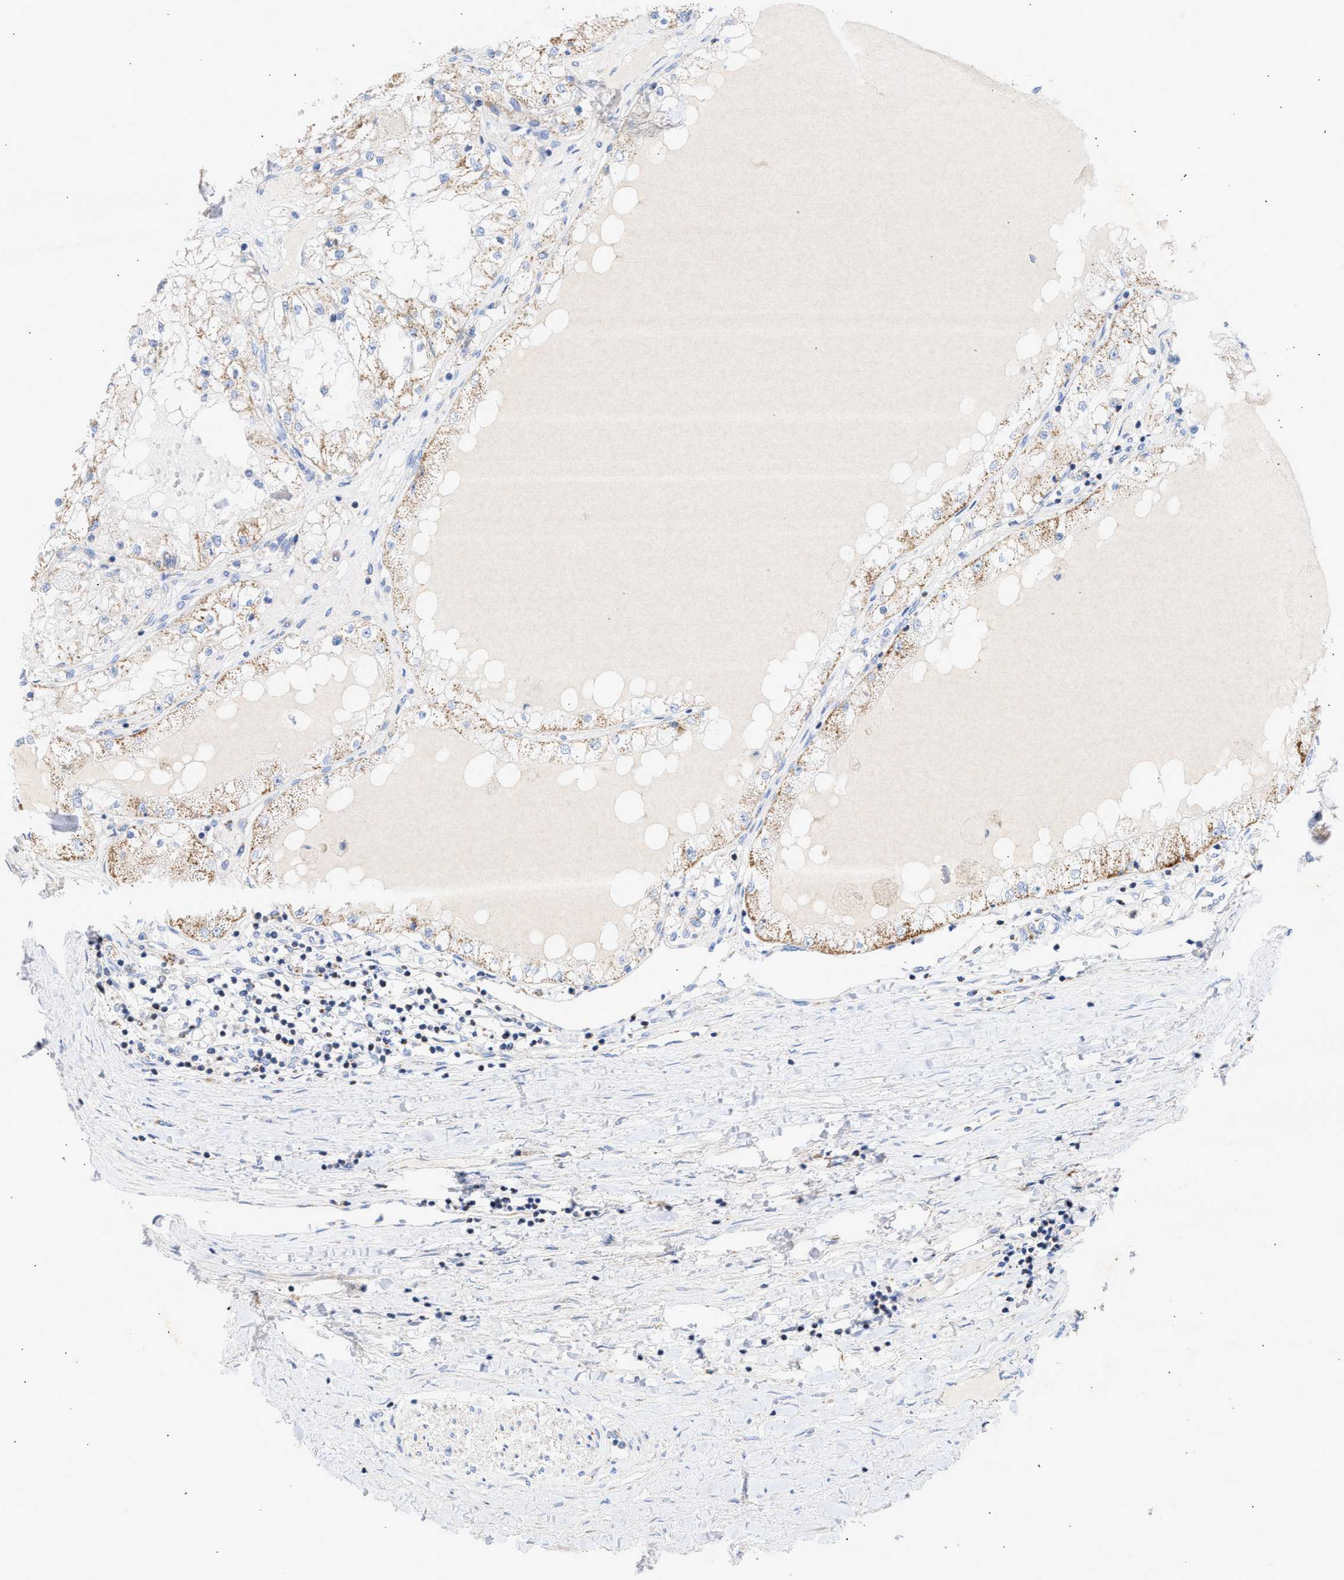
{"staining": {"intensity": "weak", "quantity": ">75%", "location": "cytoplasmic/membranous"}, "tissue": "renal cancer", "cell_type": "Tumor cells", "image_type": "cancer", "snomed": [{"axis": "morphology", "description": "Adenocarcinoma, NOS"}, {"axis": "topography", "description": "Kidney"}], "caption": "This photomicrograph displays renal adenocarcinoma stained with immunohistochemistry (IHC) to label a protein in brown. The cytoplasmic/membranous of tumor cells show weak positivity for the protein. Nuclei are counter-stained blue.", "gene": "ACOT13", "patient": {"sex": "male", "age": 68}}